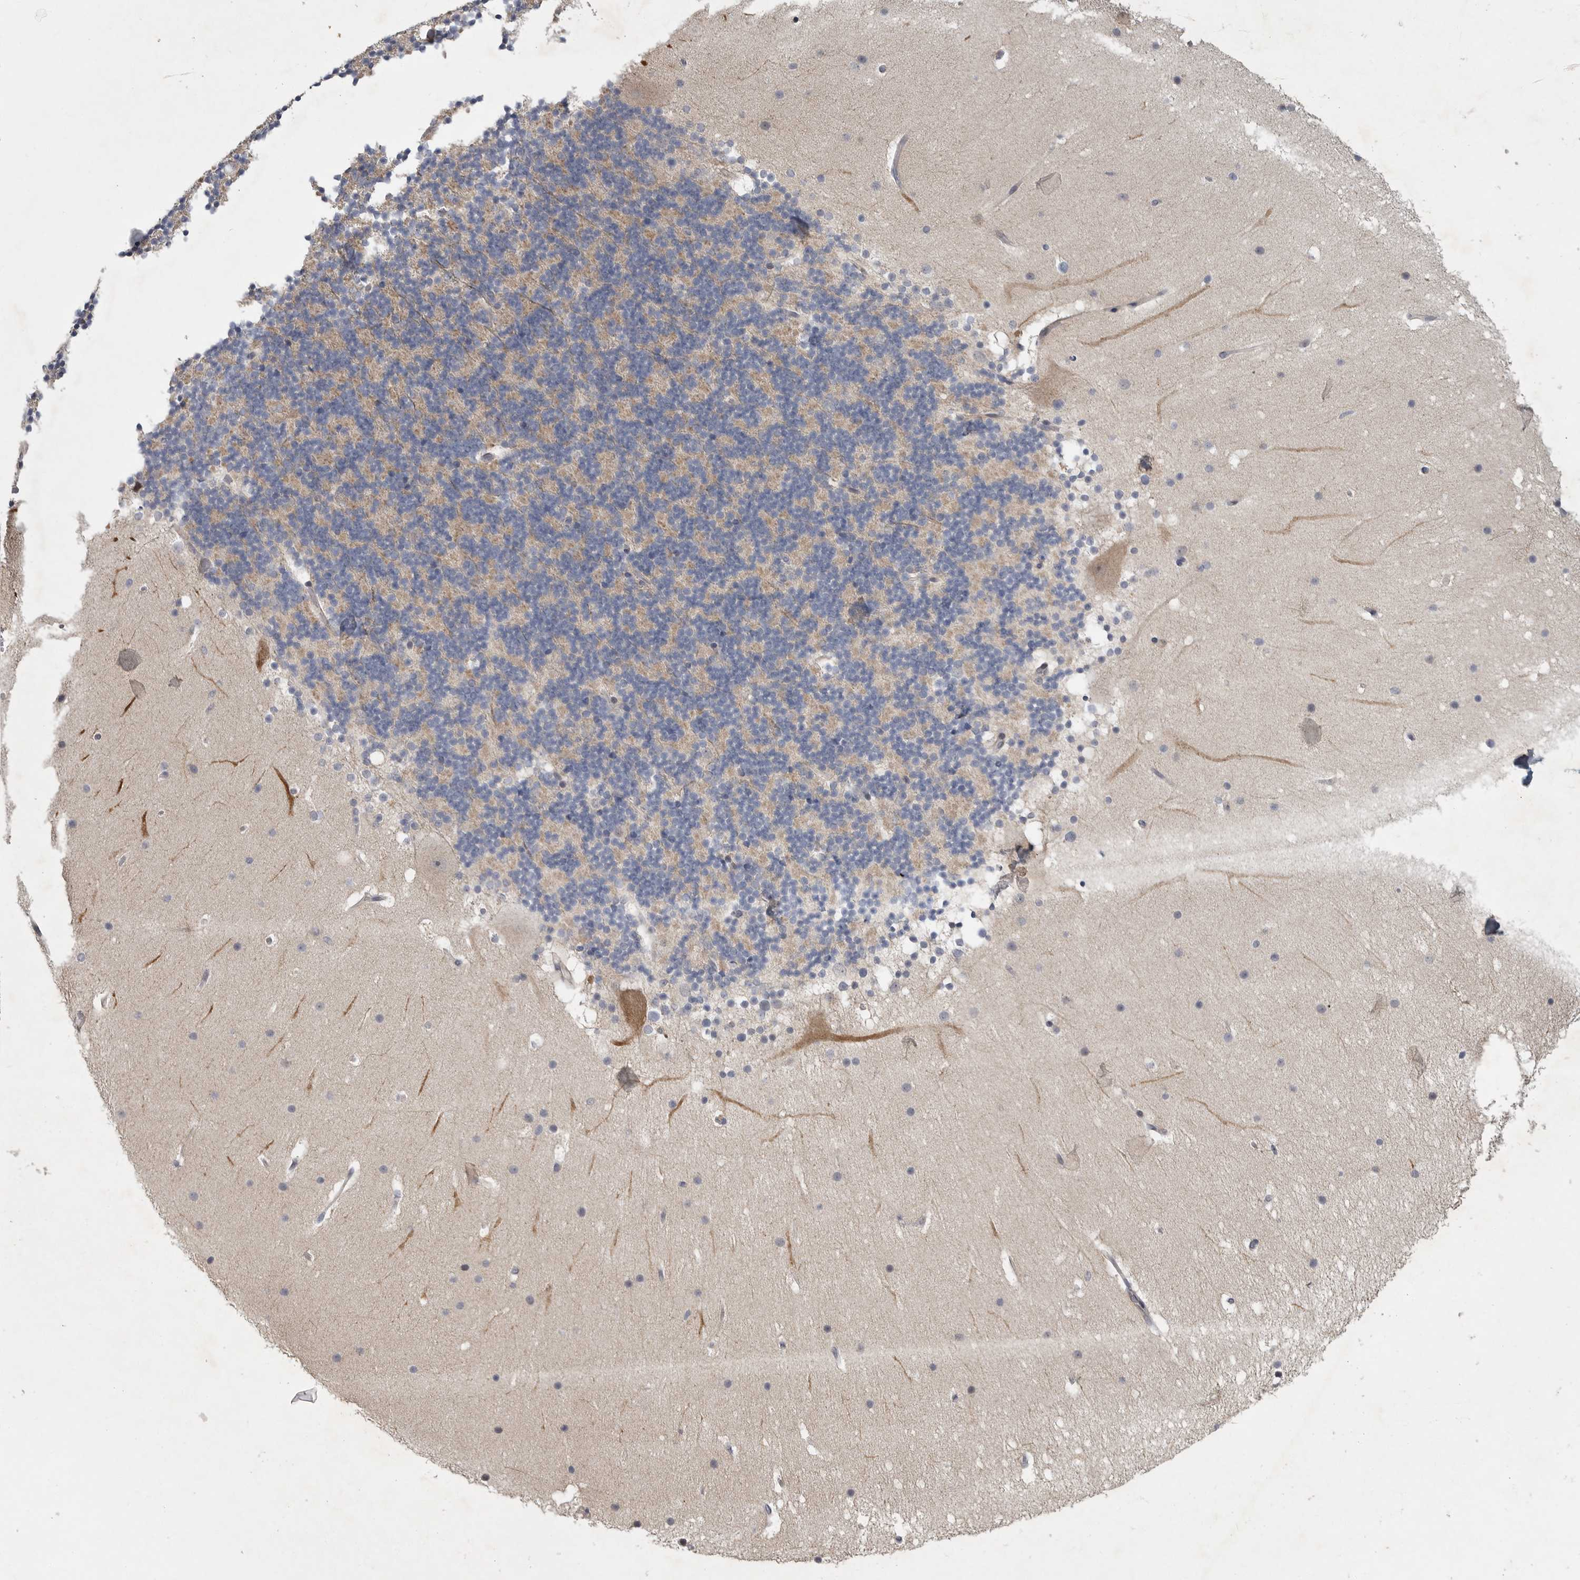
{"staining": {"intensity": "weak", "quantity": "<25%", "location": "cytoplasmic/membranous"}, "tissue": "cerebellum", "cell_type": "Cells in granular layer", "image_type": "normal", "snomed": [{"axis": "morphology", "description": "Normal tissue, NOS"}, {"axis": "topography", "description": "Cerebellum"}], "caption": "Cells in granular layer show no significant protein staining in normal cerebellum. (Brightfield microscopy of DAB IHC at high magnification).", "gene": "FBXO43", "patient": {"sex": "male", "age": 57}}